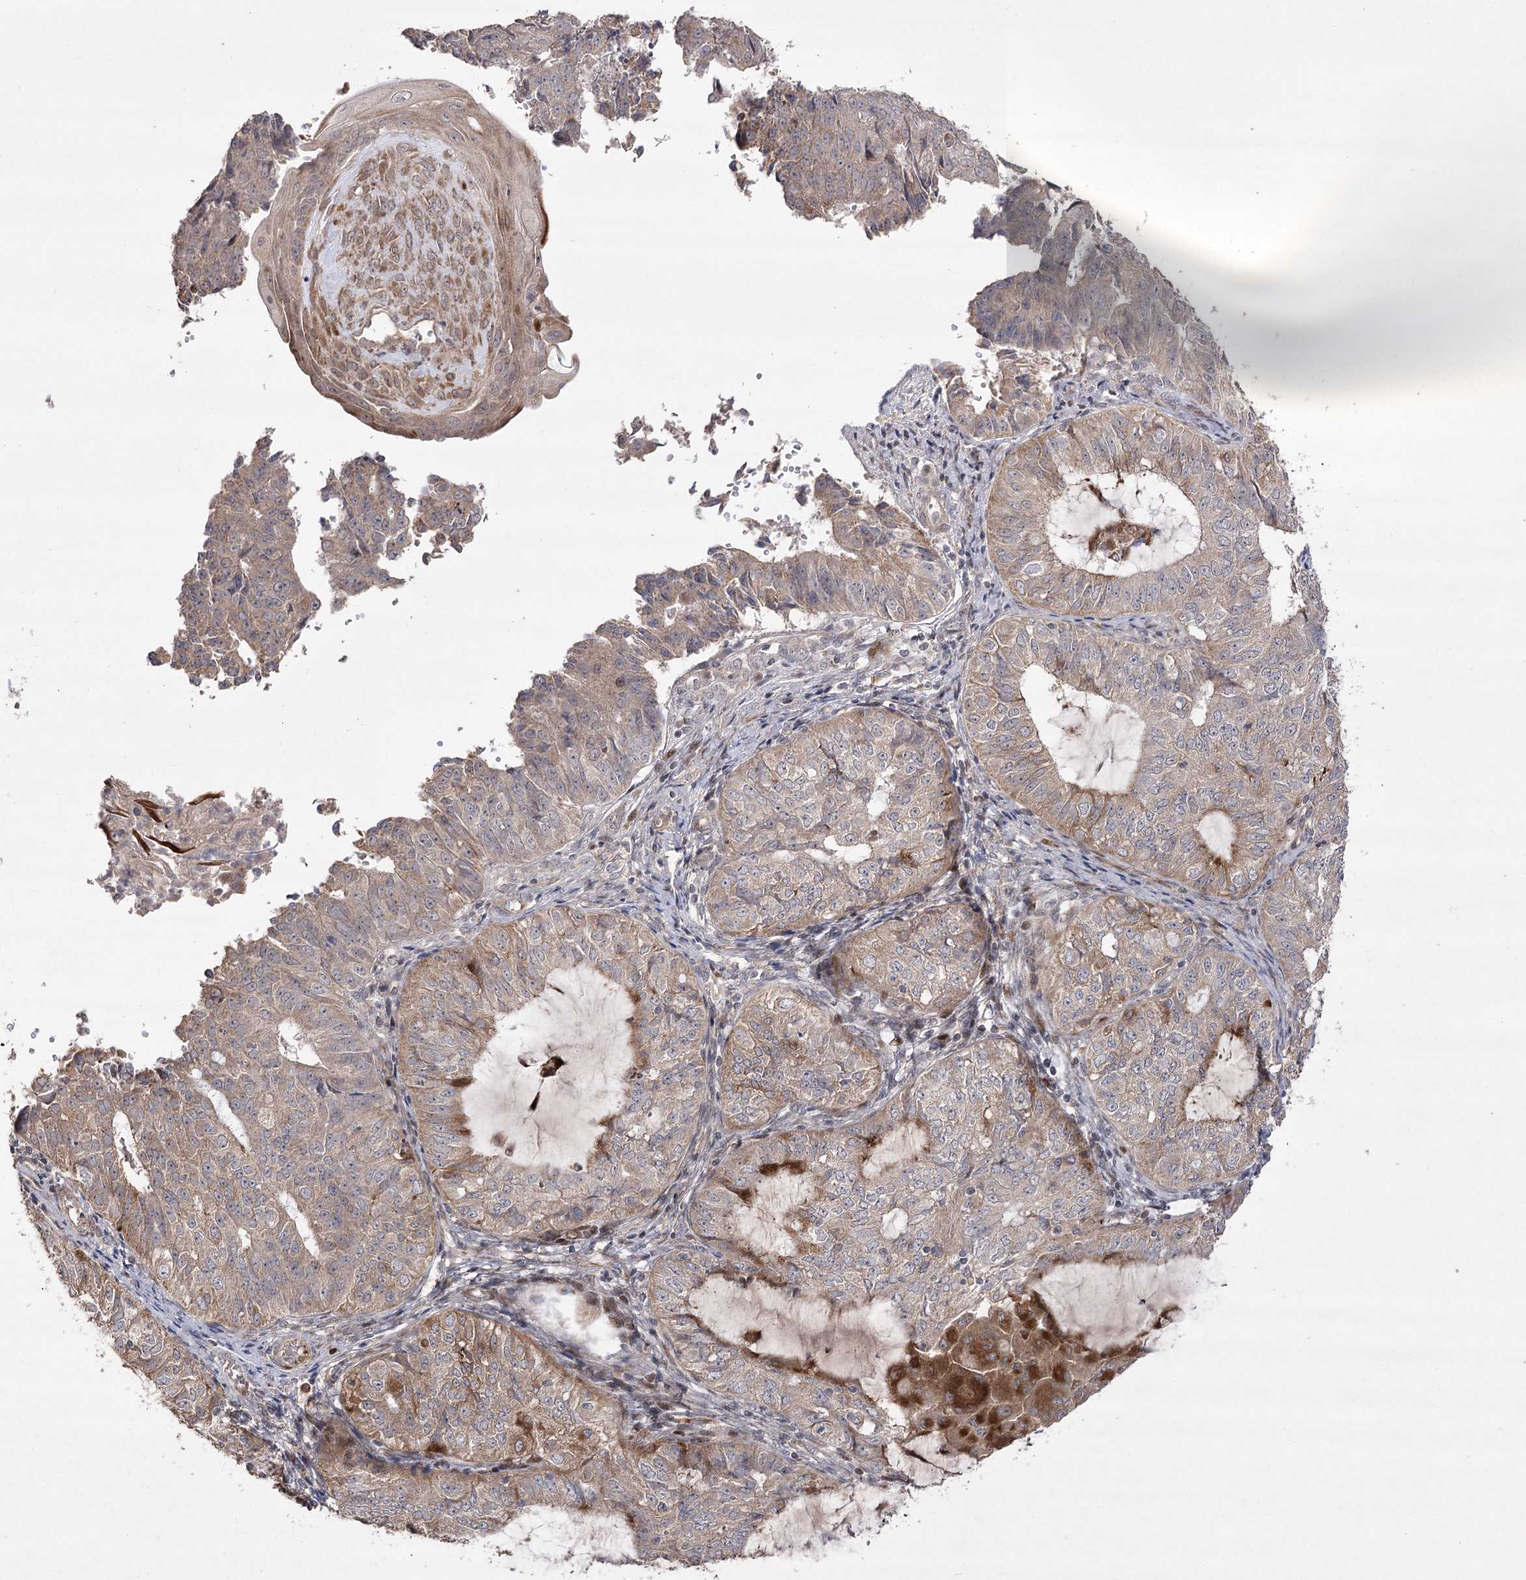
{"staining": {"intensity": "weak", "quantity": "25%-75%", "location": "cytoplasmic/membranous"}, "tissue": "endometrial cancer", "cell_type": "Tumor cells", "image_type": "cancer", "snomed": [{"axis": "morphology", "description": "Adenocarcinoma, NOS"}, {"axis": "topography", "description": "Endometrium"}], "caption": "Protein analysis of endometrial cancer tissue displays weak cytoplasmic/membranous positivity in approximately 25%-75% of tumor cells.", "gene": "OBSL1", "patient": {"sex": "female", "age": 32}}